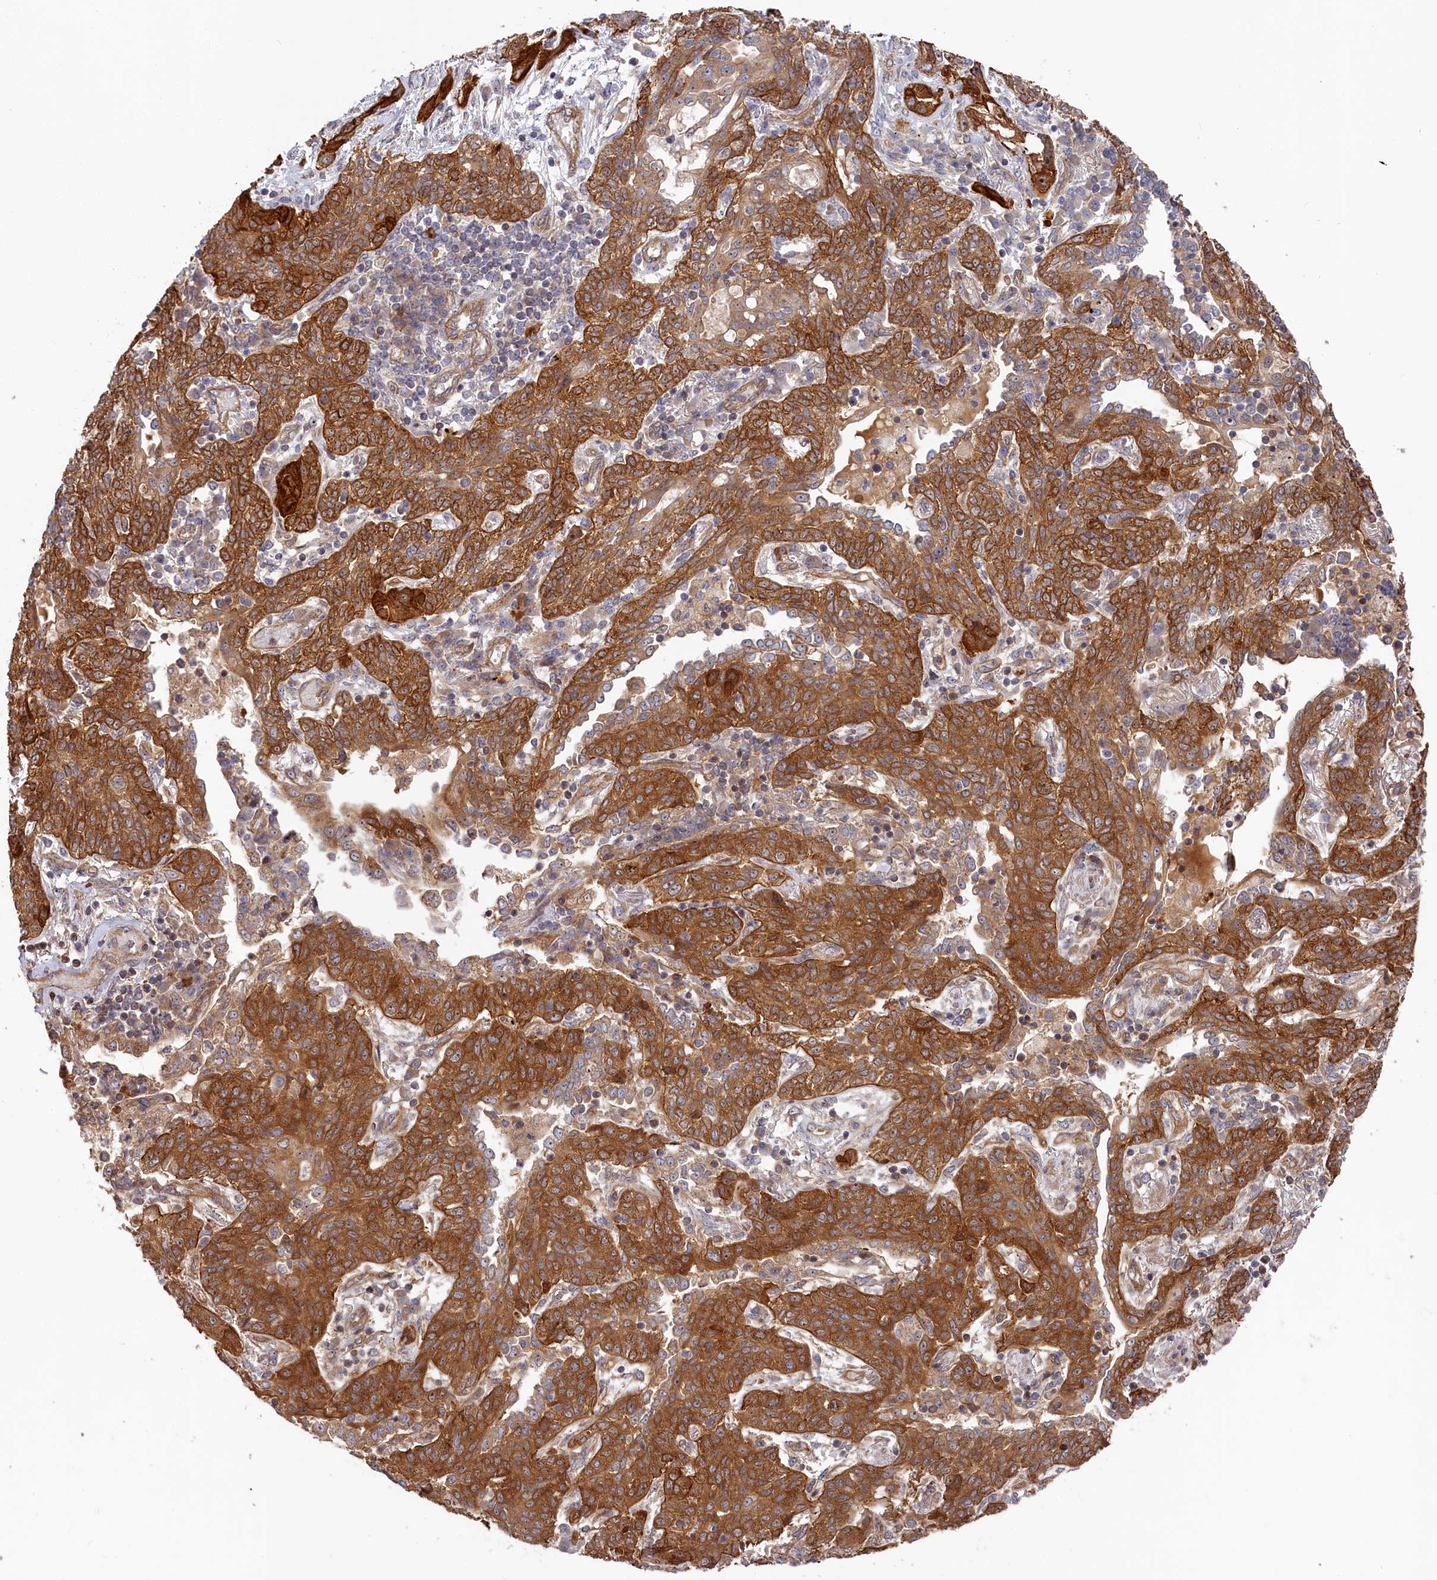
{"staining": {"intensity": "strong", "quantity": ">75%", "location": "cytoplasmic/membranous"}, "tissue": "lung cancer", "cell_type": "Tumor cells", "image_type": "cancer", "snomed": [{"axis": "morphology", "description": "Squamous cell carcinoma, NOS"}, {"axis": "topography", "description": "Lung"}], "caption": "A brown stain shows strong cytoplasmic/membranous expression of a protein in human lung squamous cell carcinoma tumor cells.", "gene": "CEP44", "patient": {"sex": "female", "age": 70}}